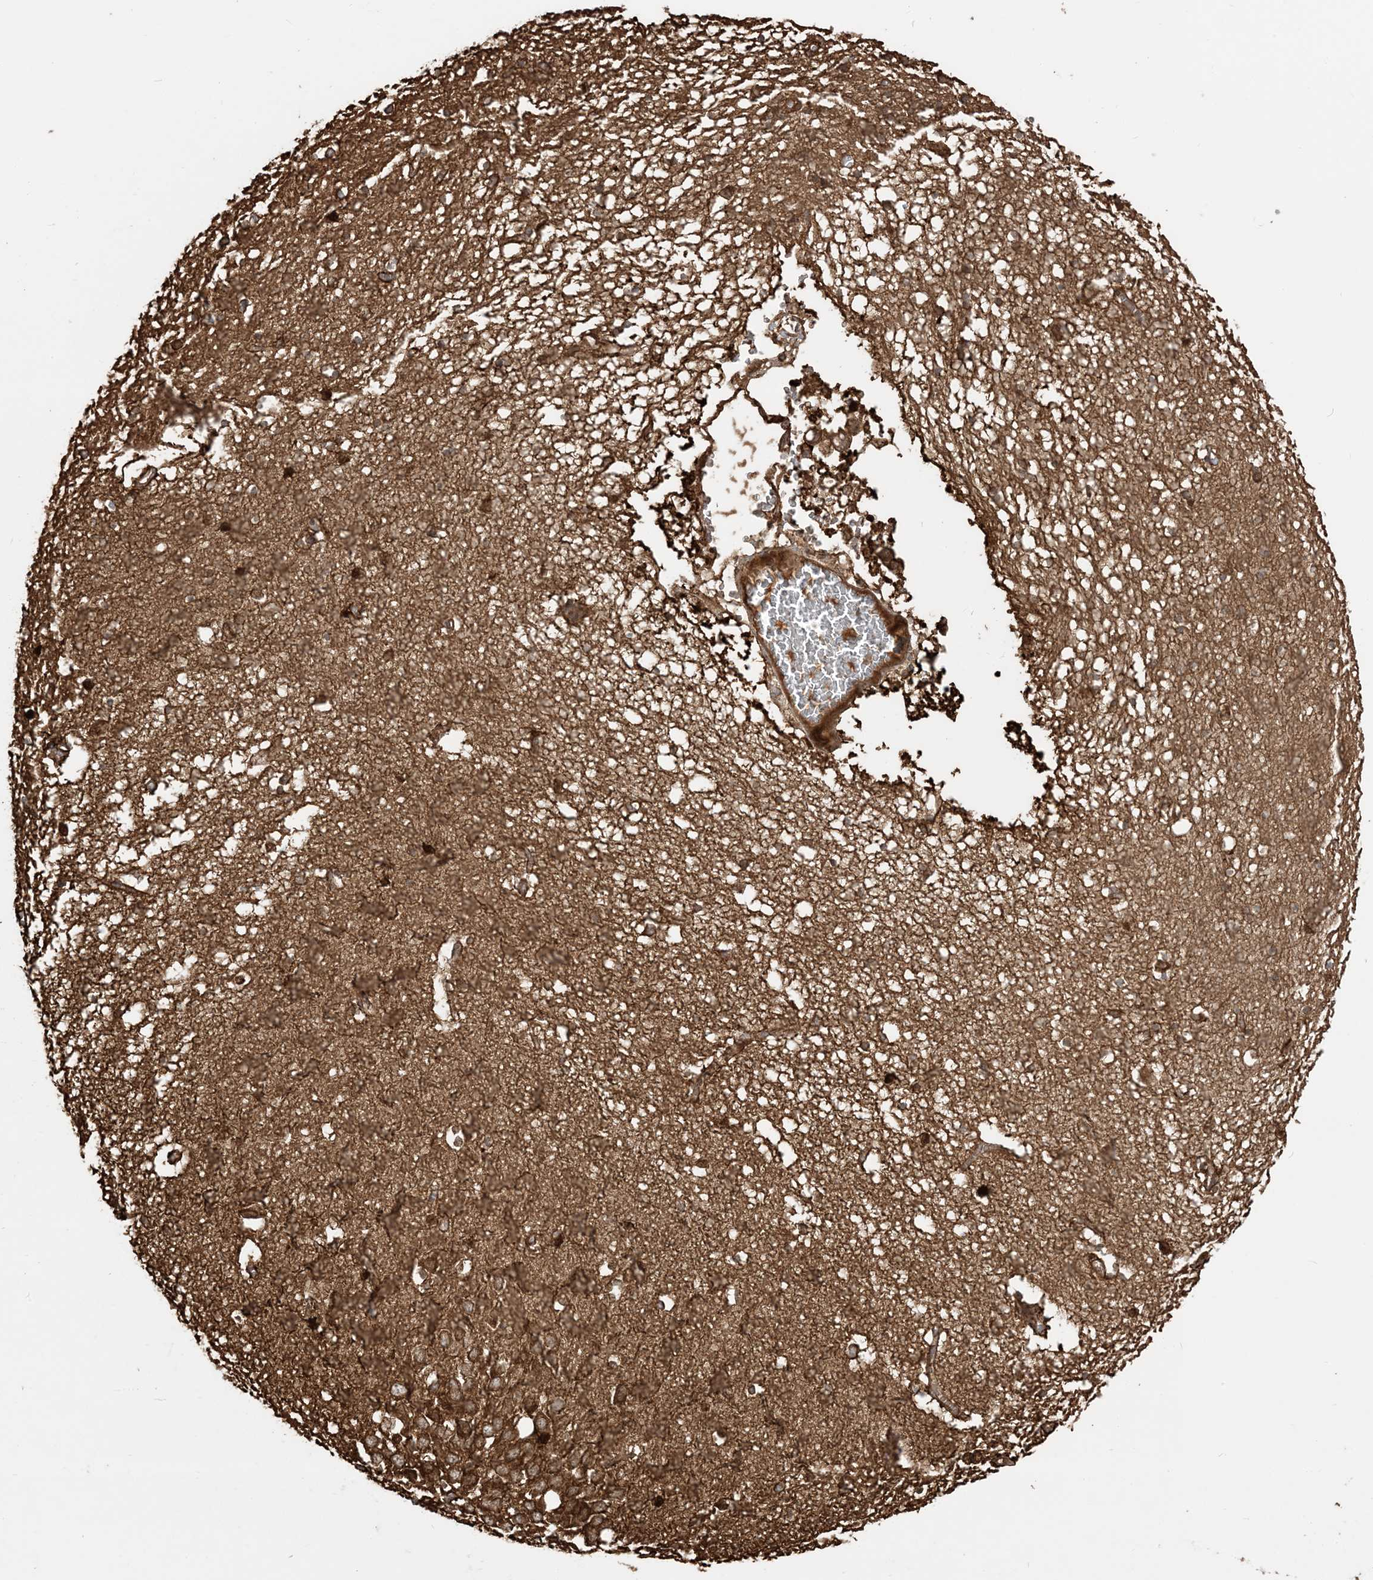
{"staining": {"intensity": "moderate", "quantity": ">75%", "location": "cytoplasmic/membranous,nuclear"}, "tissue": "hippocampus", "cell_type": "Glial cells", "image_type": "normal", "snomed": [{"axis": "morphology", "description": "Normal tissue, NOS"}, {"axis": "topography", "description": "Hippocampus"}], "caption": "DAB immunohistochemical staining of benign hippocampus exhibits moderate cytoplasmic/membranous,nuclear protein positivity in about >75% of glial cells.", "gene": "SRP72", "patient": {"sex": "male", "age": 70}}